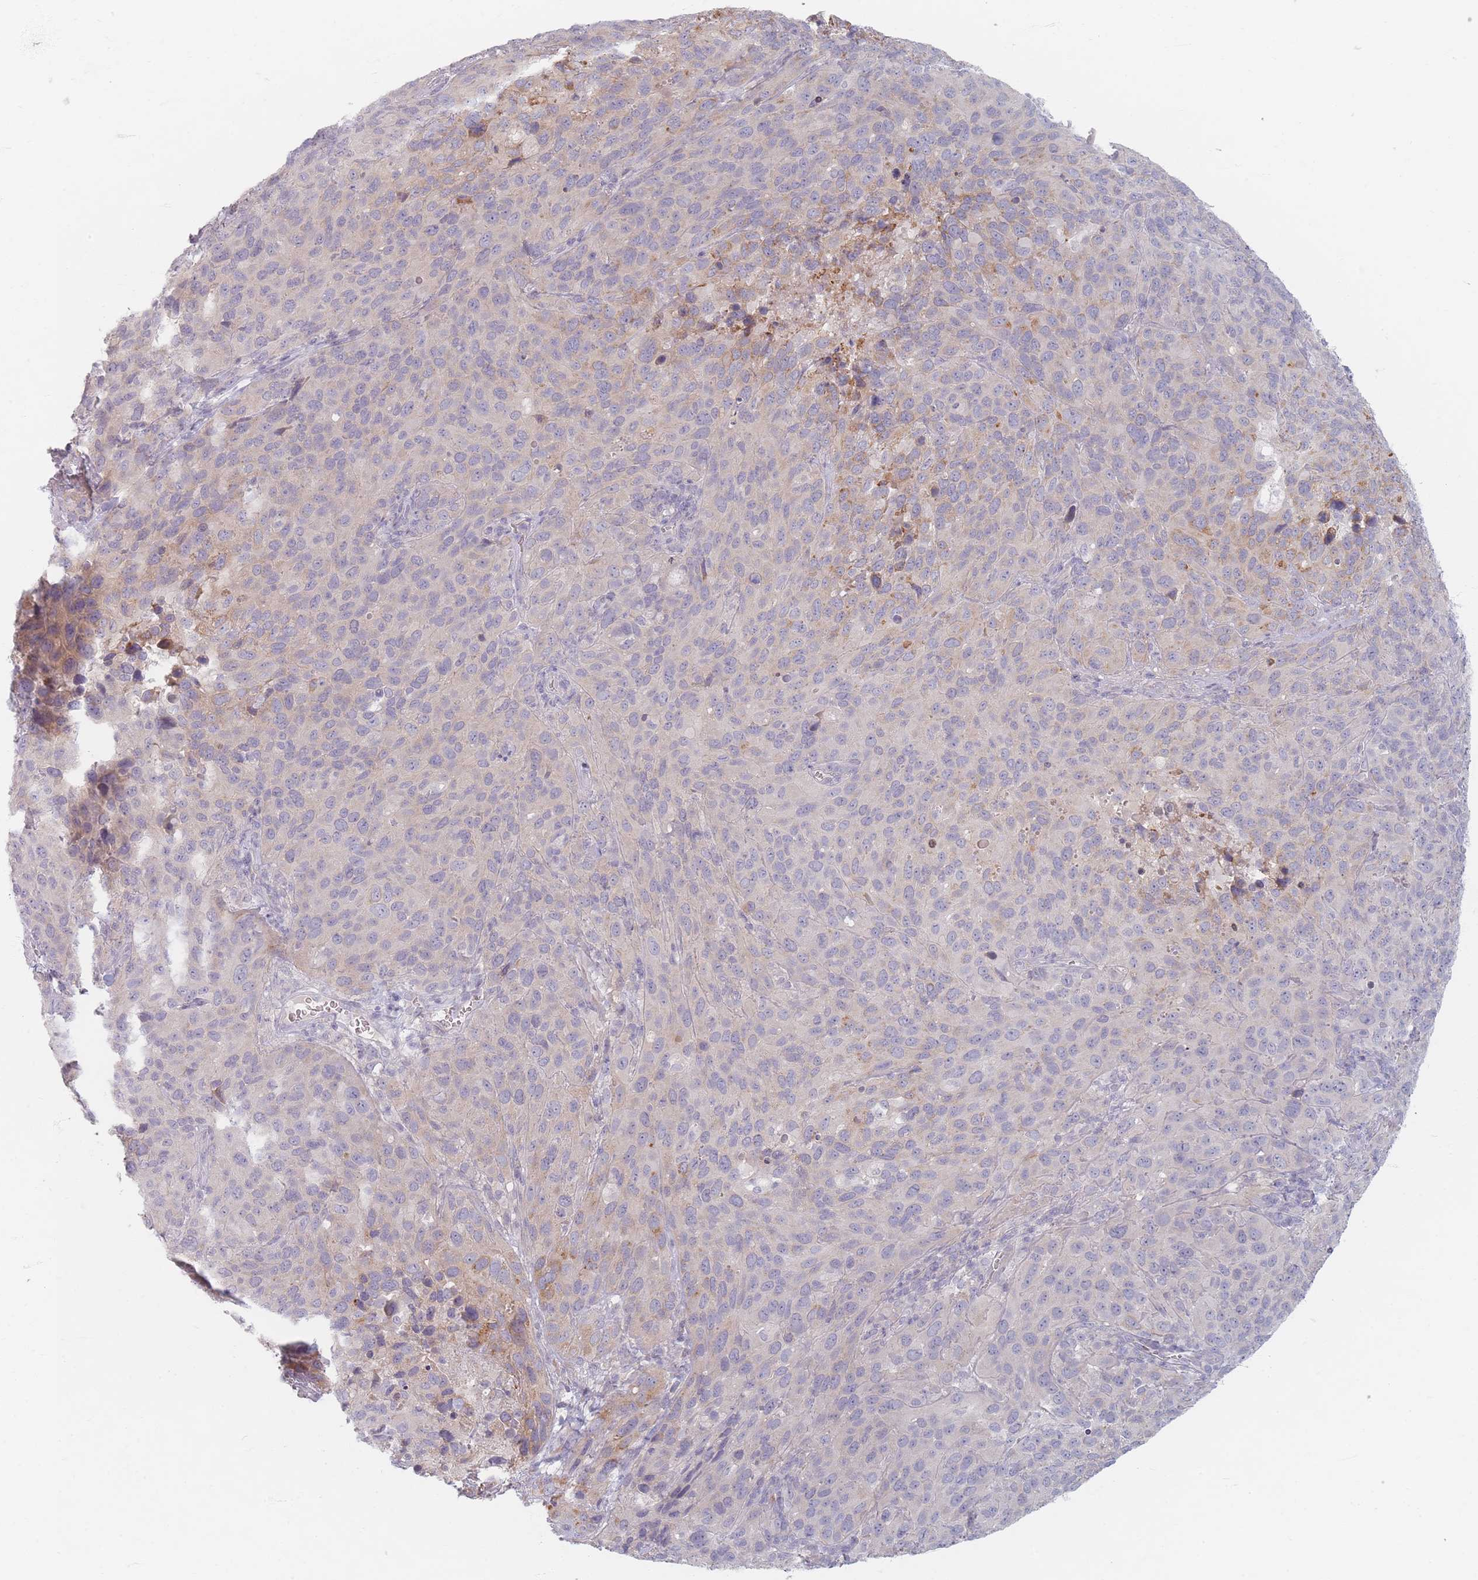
{"staining": {"intensity": "weak", "quantity": "<25%", "location": "cytoplasmic/membranous"}, "tissue": "cervical cancer", "cell_type": "Tumor cells", "image_type": "cancer", "snomed": [{"axis": "morphology", "description": "Squamous cell carcinoma, NOS"}, {"axis": "topography", "description": "Cervix"}], "caption": "Histopathology image shows no protein expression in tumor cells of cervical squamous cell carcinoma tissue. (DAB IHC visualized using brightfield microscopy, high magnification).", "gene": "TMOD1", "patient": {"sex": "female", "age": 51}}